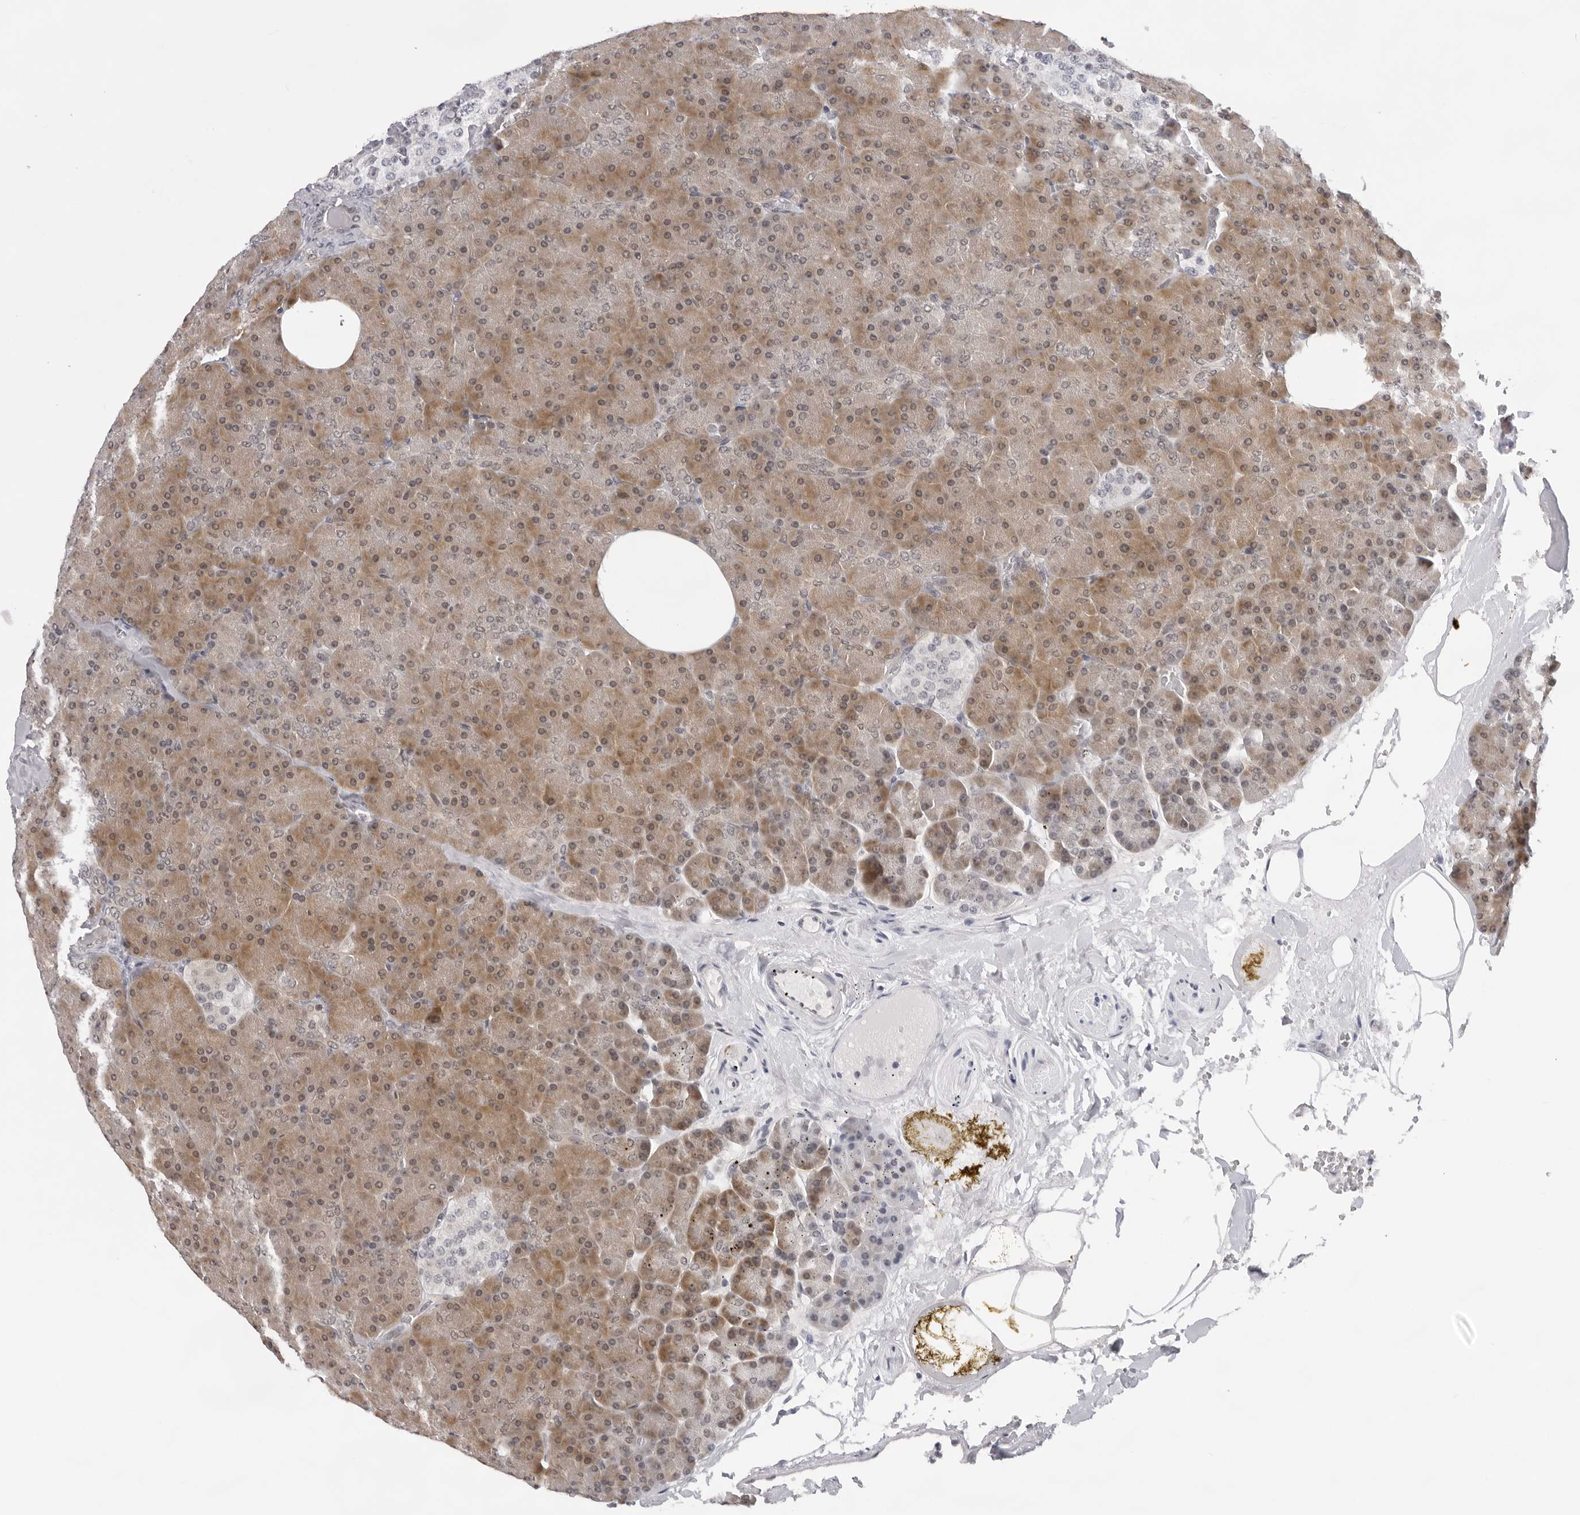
{"staining": {"intensity": "moderate", "quantity": "25%-75%", "location": "cytoplasmic/membranous"}, "tissue": "pancreas", "cell_type": "Exocrine glandular cells", "image_type": "normal", "snomed": [{"axis": "morphology", "description": "Normal tissue, NOS"}, {"axis": "topography", "description": "Pancreas"}], "caption": "Pancreas stained with a brown dye exhibits moderate cytoplasmic/membranous positive expression in about 25%-75% of exocrine glandular cells.", "gene": "CASP7", "patient": {"sex": "female", "age": 35}}